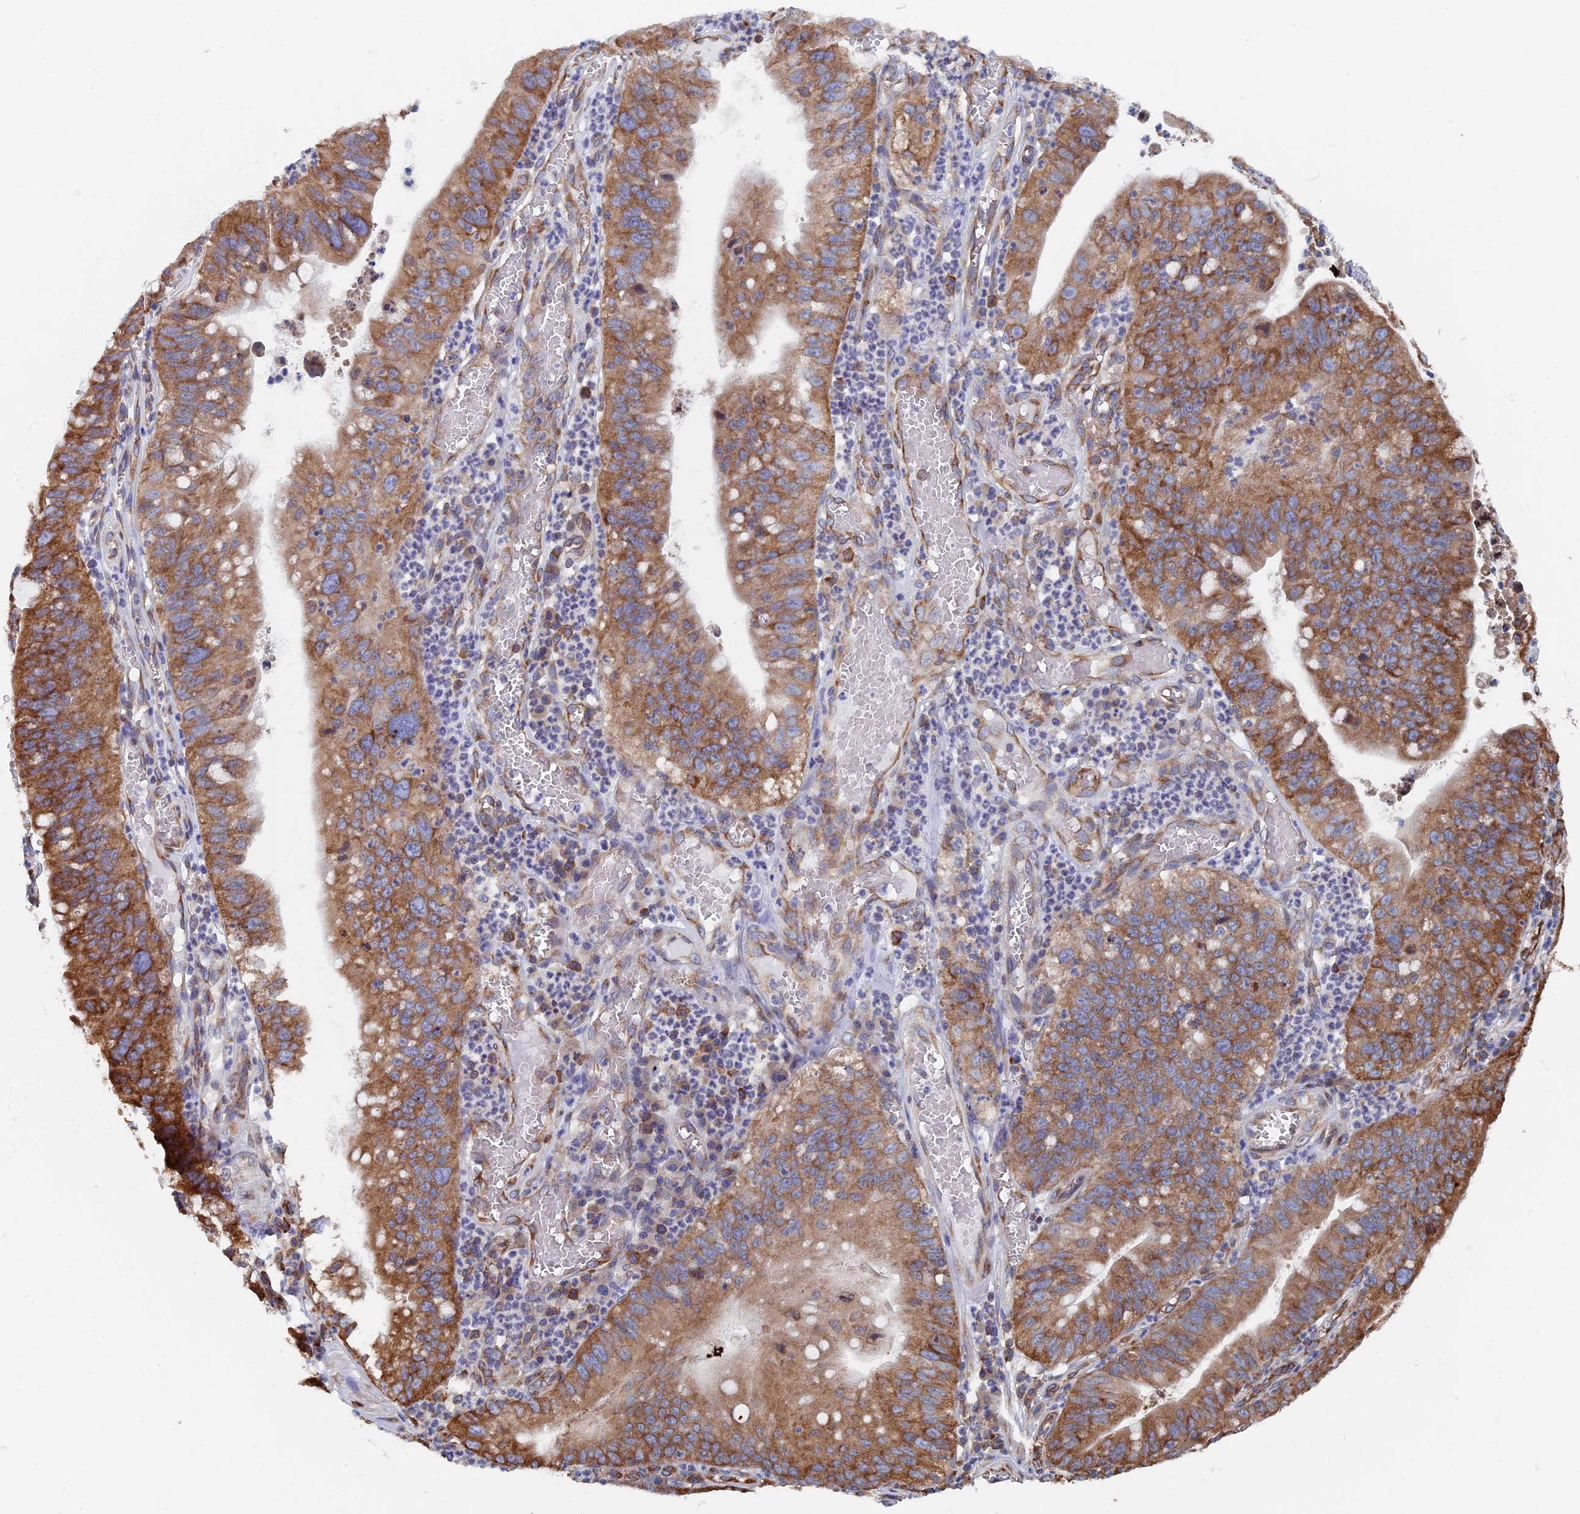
{"staining": {"intensity": "moderate", "quantity": ">75%", "location": "cytoplasmic/membranous"}, "tissue": "stomach cancer", "cell_type": "Tumor cells", "image_type": "cancer", "snomed": [{"axis": "morphology", "description": "Adenocarcinoma, NOS"}, {"axis": "topography", "description": "Stomach"}], "caption": "The image displays immunohistochemical staining of stomach adenocarcinoma. There is moderate cytoplasmic/membranous staining is present in about >75% of tumor cells.", "gene": "YBX1", "patient": {"sex": "male", "age": 59}}